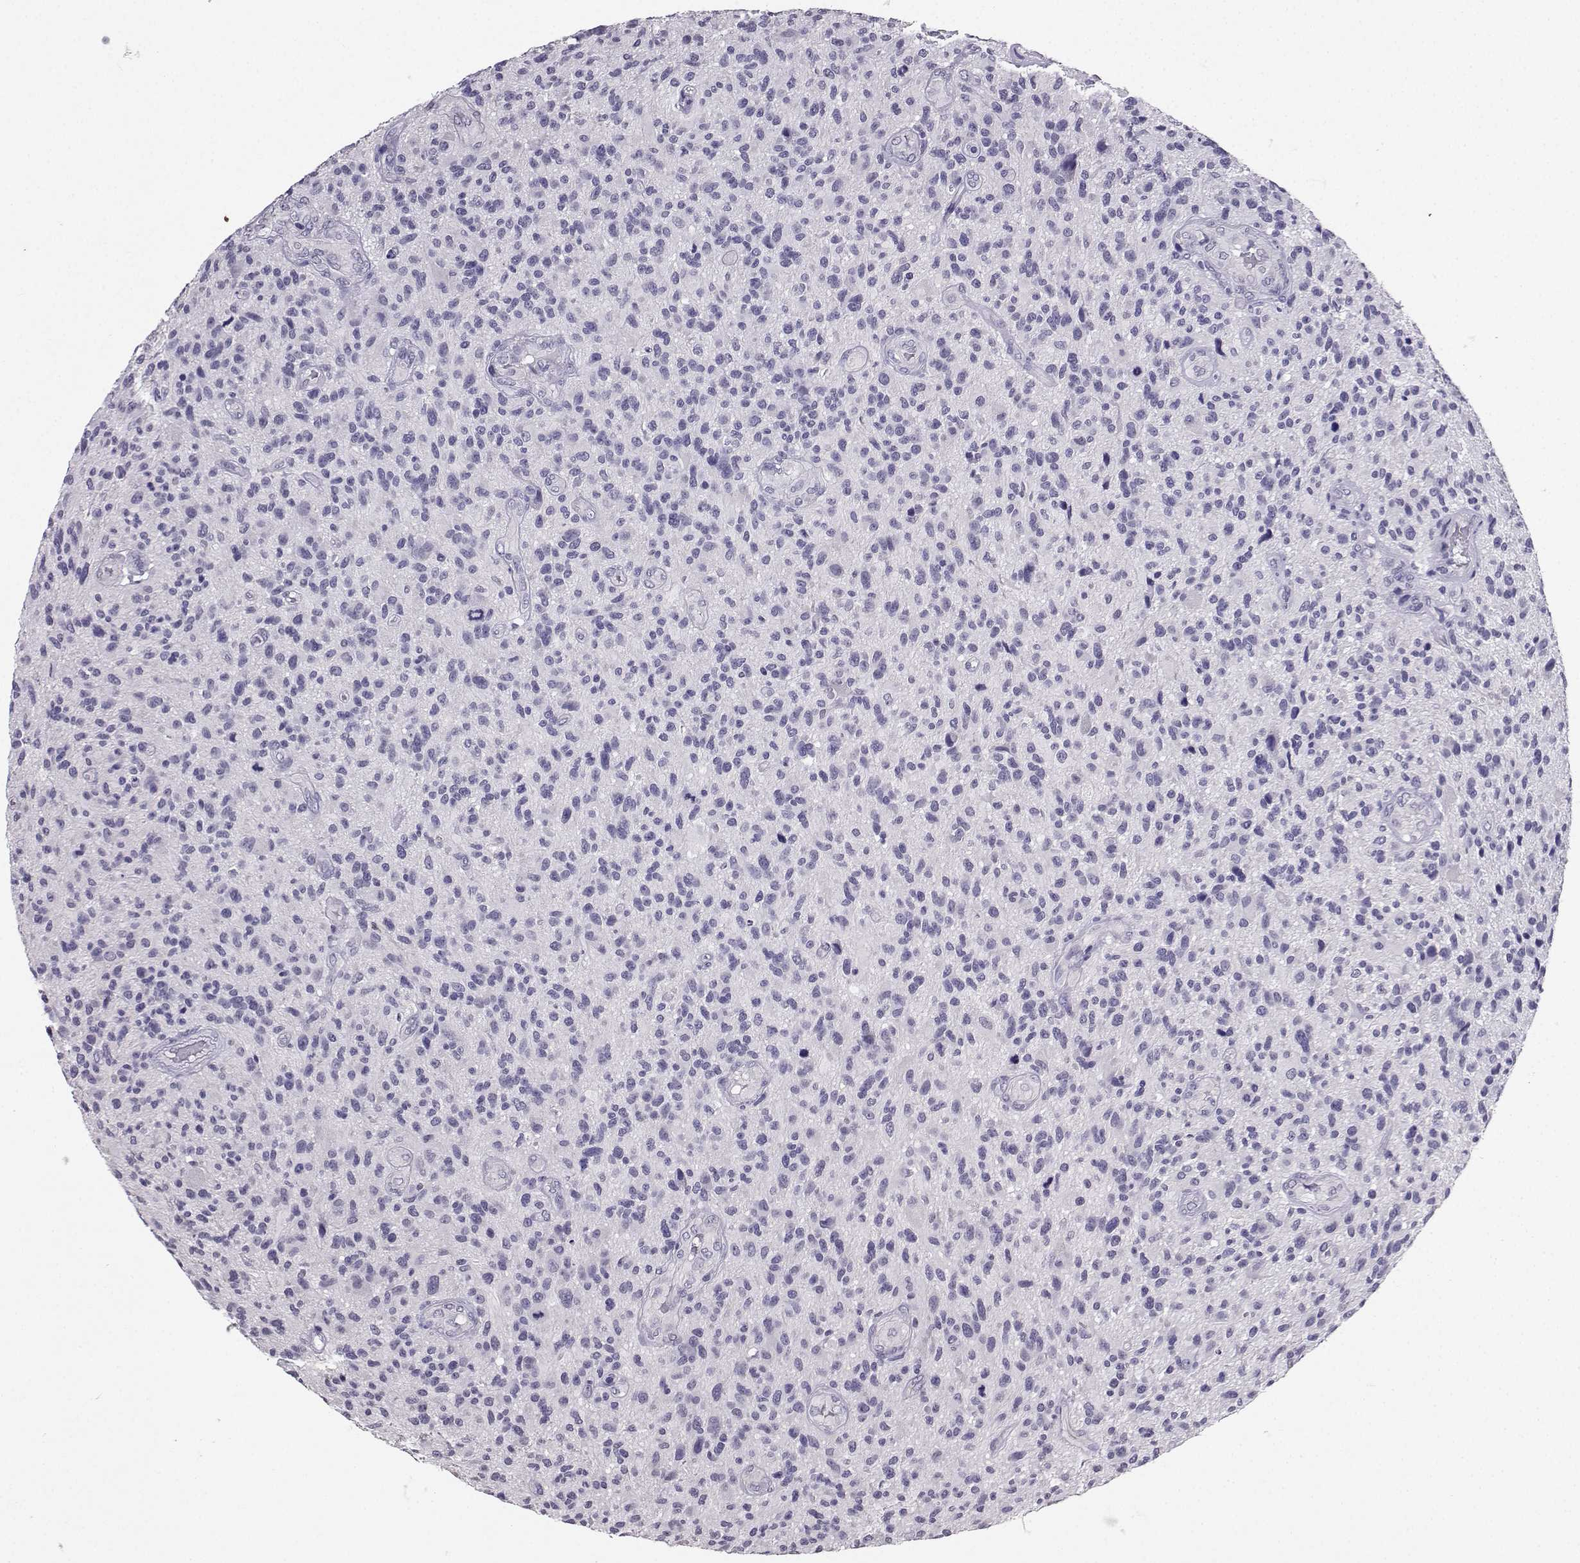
{"staining": {"intensity": "negative", "quantity": "none", "location": "none"}, "tissue": "glioma", "cell_type": "Tumor cells", "image_type": "cancer", "snomed": [{"axis": "morphology", "description": "Glioma, malignant, High grade"}, {"axis": "topography", "description": "Brain"}], "caption": "A histopathology image of human glioma is negative for staining in tumor cells.", "gene": "SPAG11B", "patient": {"sex": "male", "age": 47}}